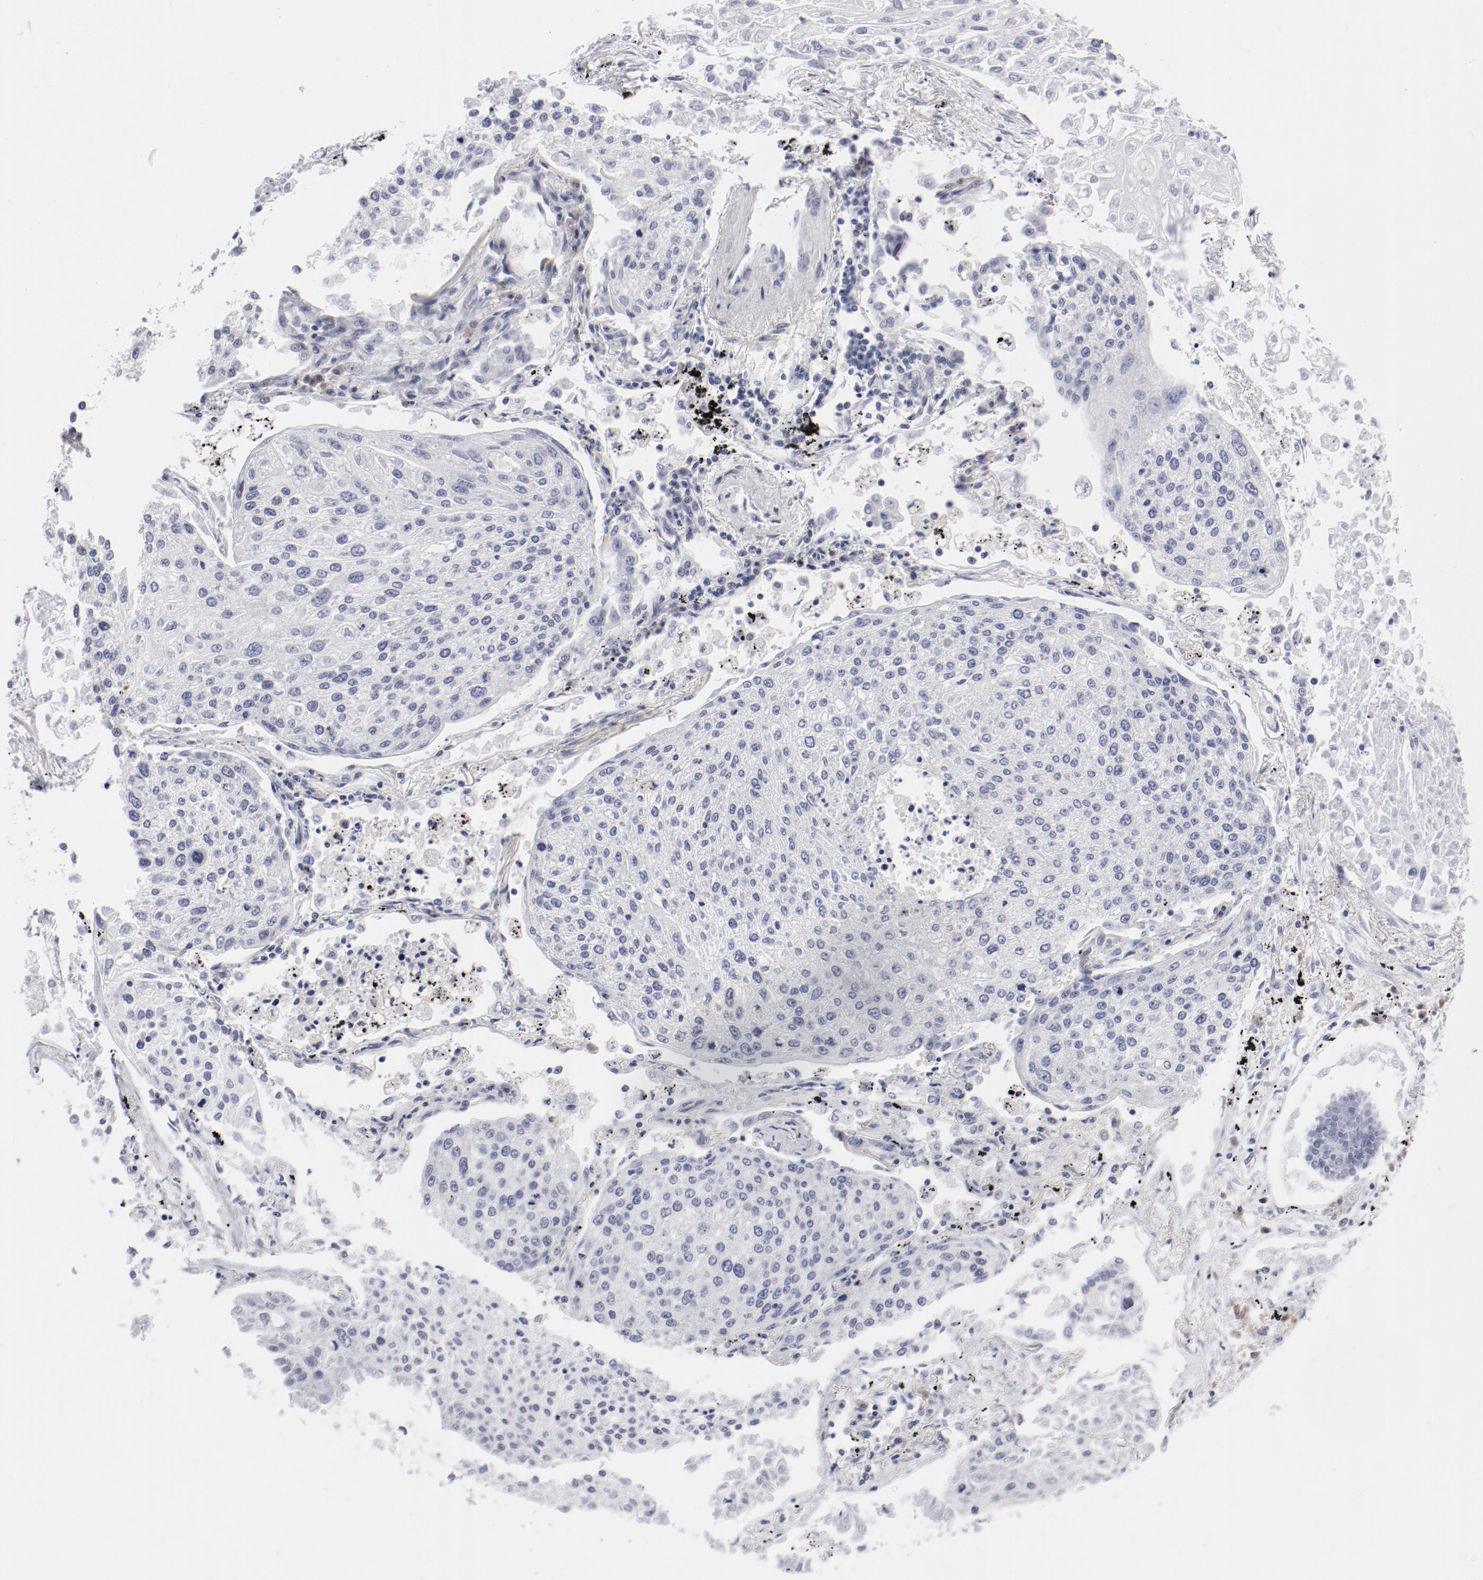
{"staining": {"intensity": "negative", "quantity": "none", "location": "none"}, "tissue": "lung cancer", "cell_type": "Tumor cells", "image_type": "cancer", "snomed": [{"axis": "morphology", "description": "Squamous cell carcinoma, NOS"}, {"axis": "topography", "description": "Lung"}], "caption": "Immunohistochemical staining of human lung cancer exhibits no significant staining in tumor cells.", "gene": "LAX1", "patient": {"sex": "male", "age": 75}}